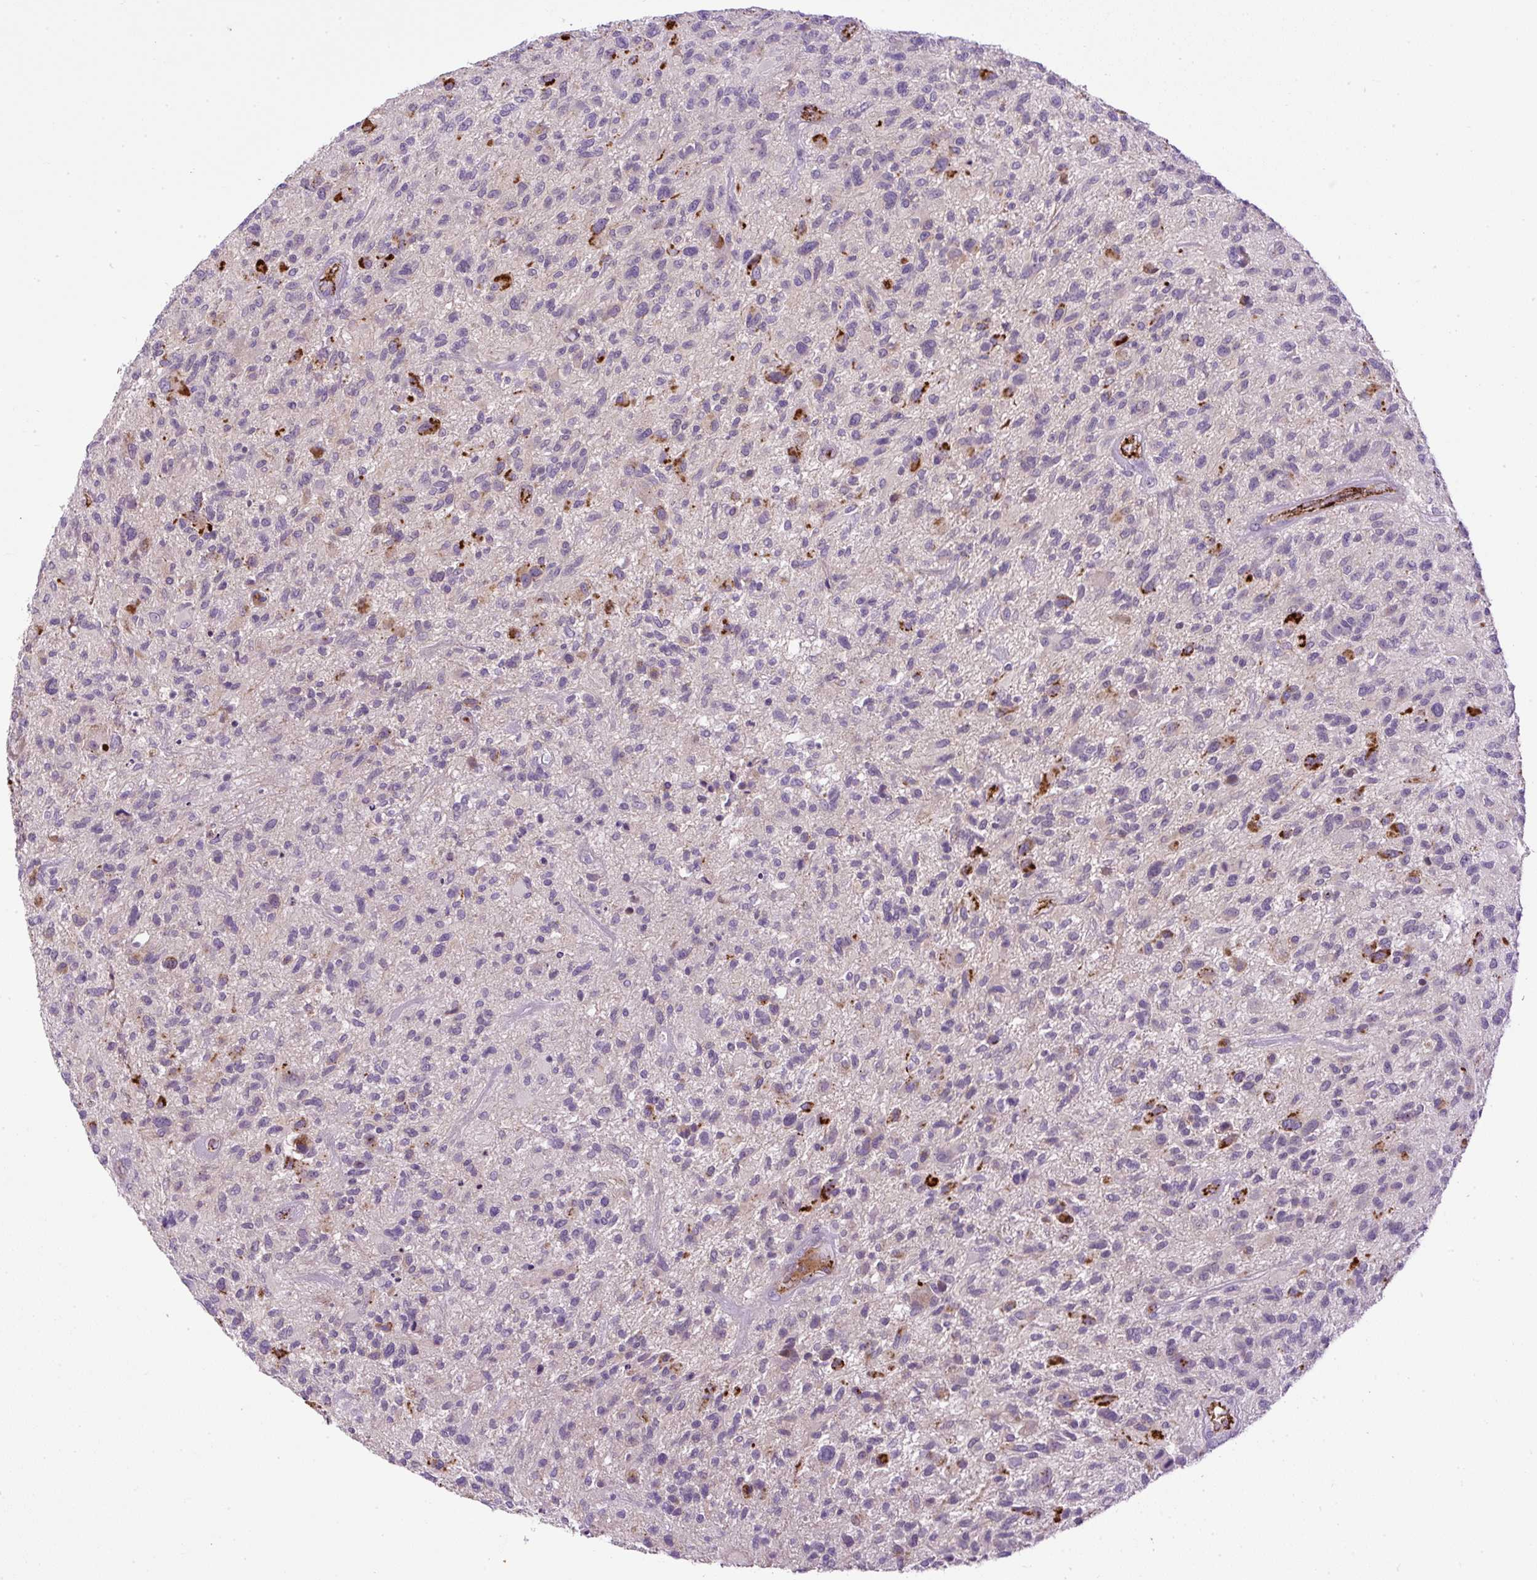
{"staining": {"intensity": "strong", "quantity": "<25%", "location": "cytoplasmic/membranous"}, "tissue": "glioma", "cell_type": "Tumor cells", "image_type": "cancer", "snomed": [{"axis": "morphology", "description": "Glioma, malignant, High grade"}, {"axis": "topography", "description": "Brain"}], "caption": "Strong cytoplasmic/membranous protein positivity is seen in about <25% of tumor cells in malignant high-grade glioma.", "gene": "LEFTY2", "patient": {"sex": "male", "age": 47}}